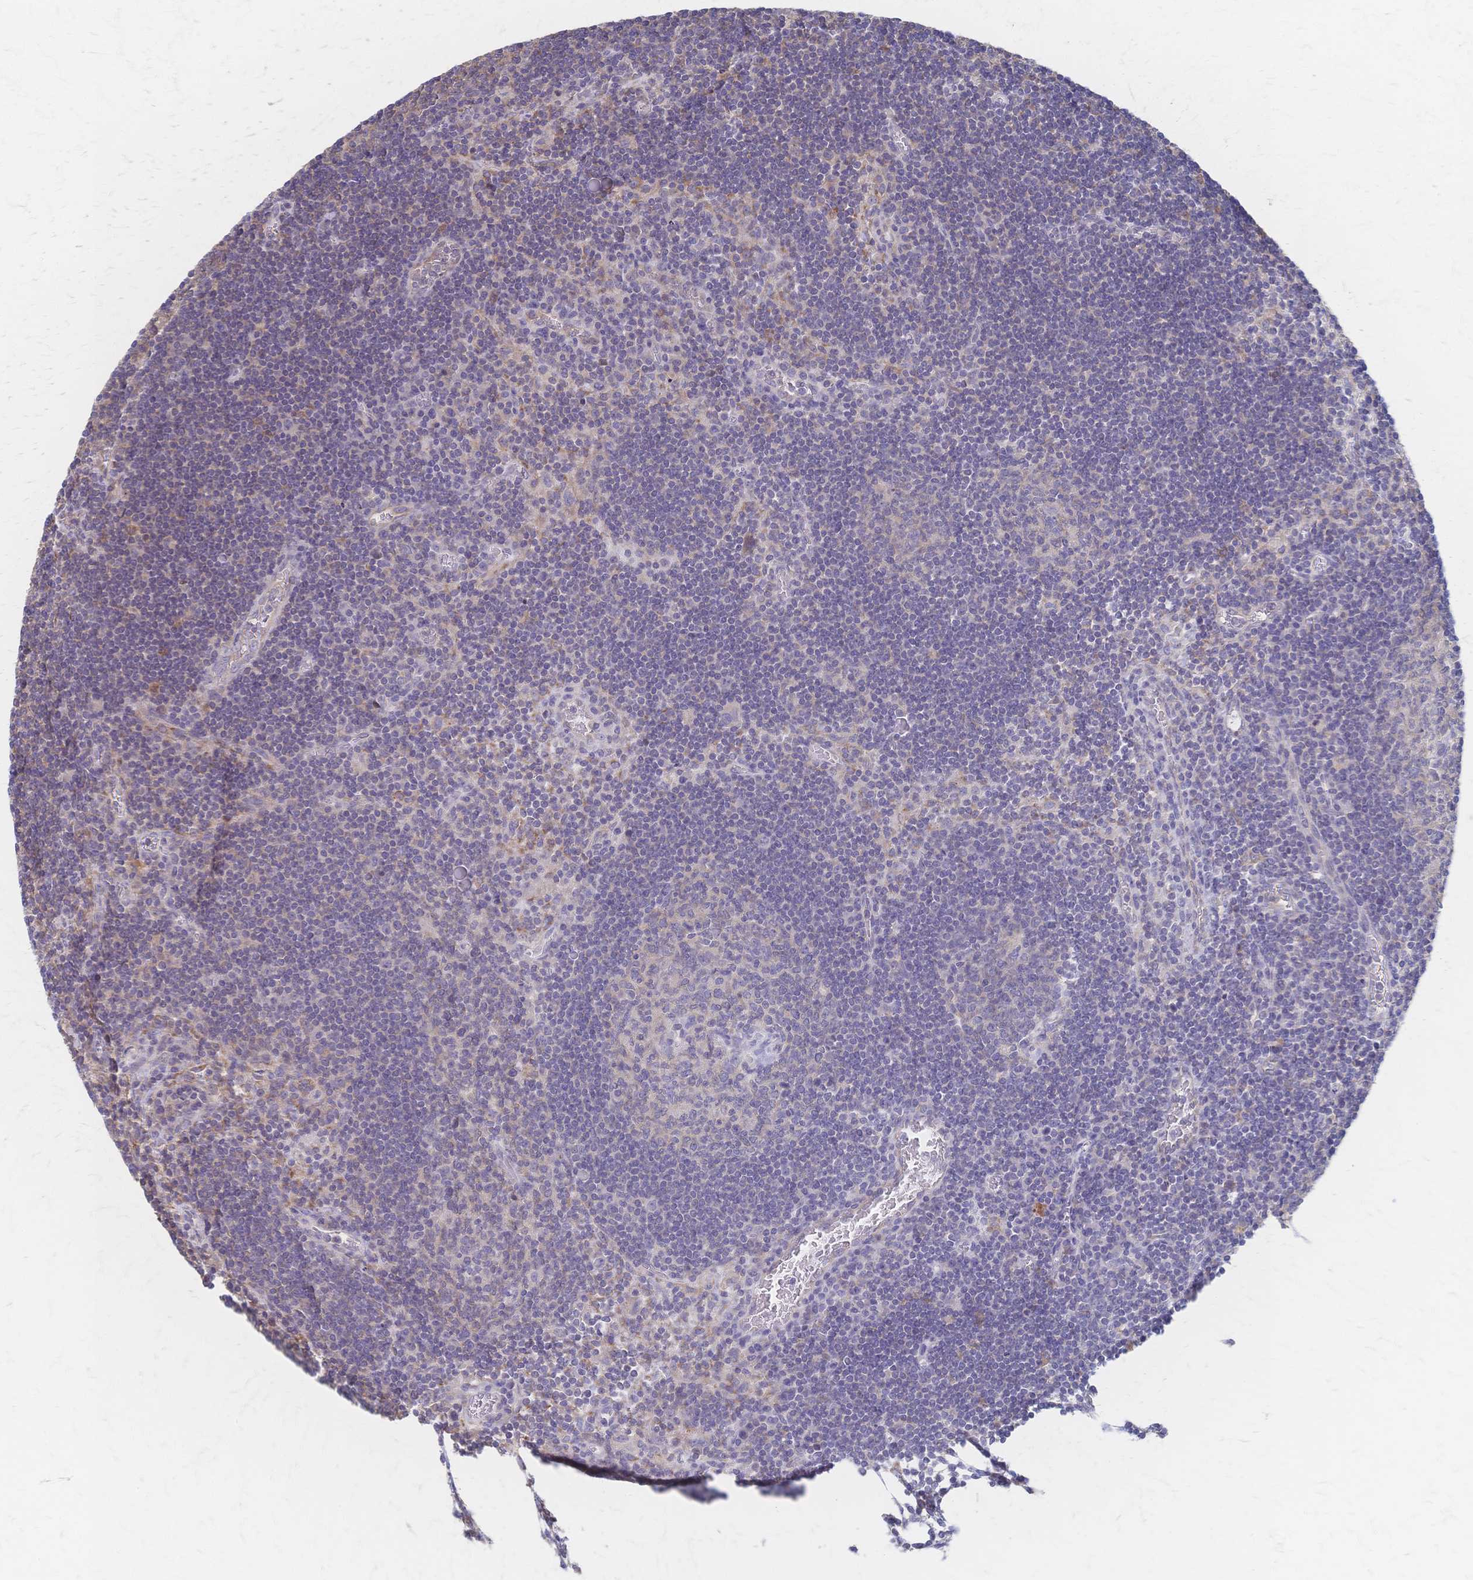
{"staining": {"intensity": "negative", "quantity": "none", "location": "none"}, "tissue": "lymph node", "cell_type": "Germinal center cells", "image_type": "normal", "snomed": [{"axis": "morphology", "description": "Normal tissue, NOS"}, {"axis": "topography", "description": "Lymph node"}], "caption": "A high-resolution photomicrograph shows immunohistochemistry (IHC) staining of unremarkable lymph node, which displays no significant staining in germinal center cells.", "gene": "CYB5A", "patient": {"sex": "male", "age": 67}}